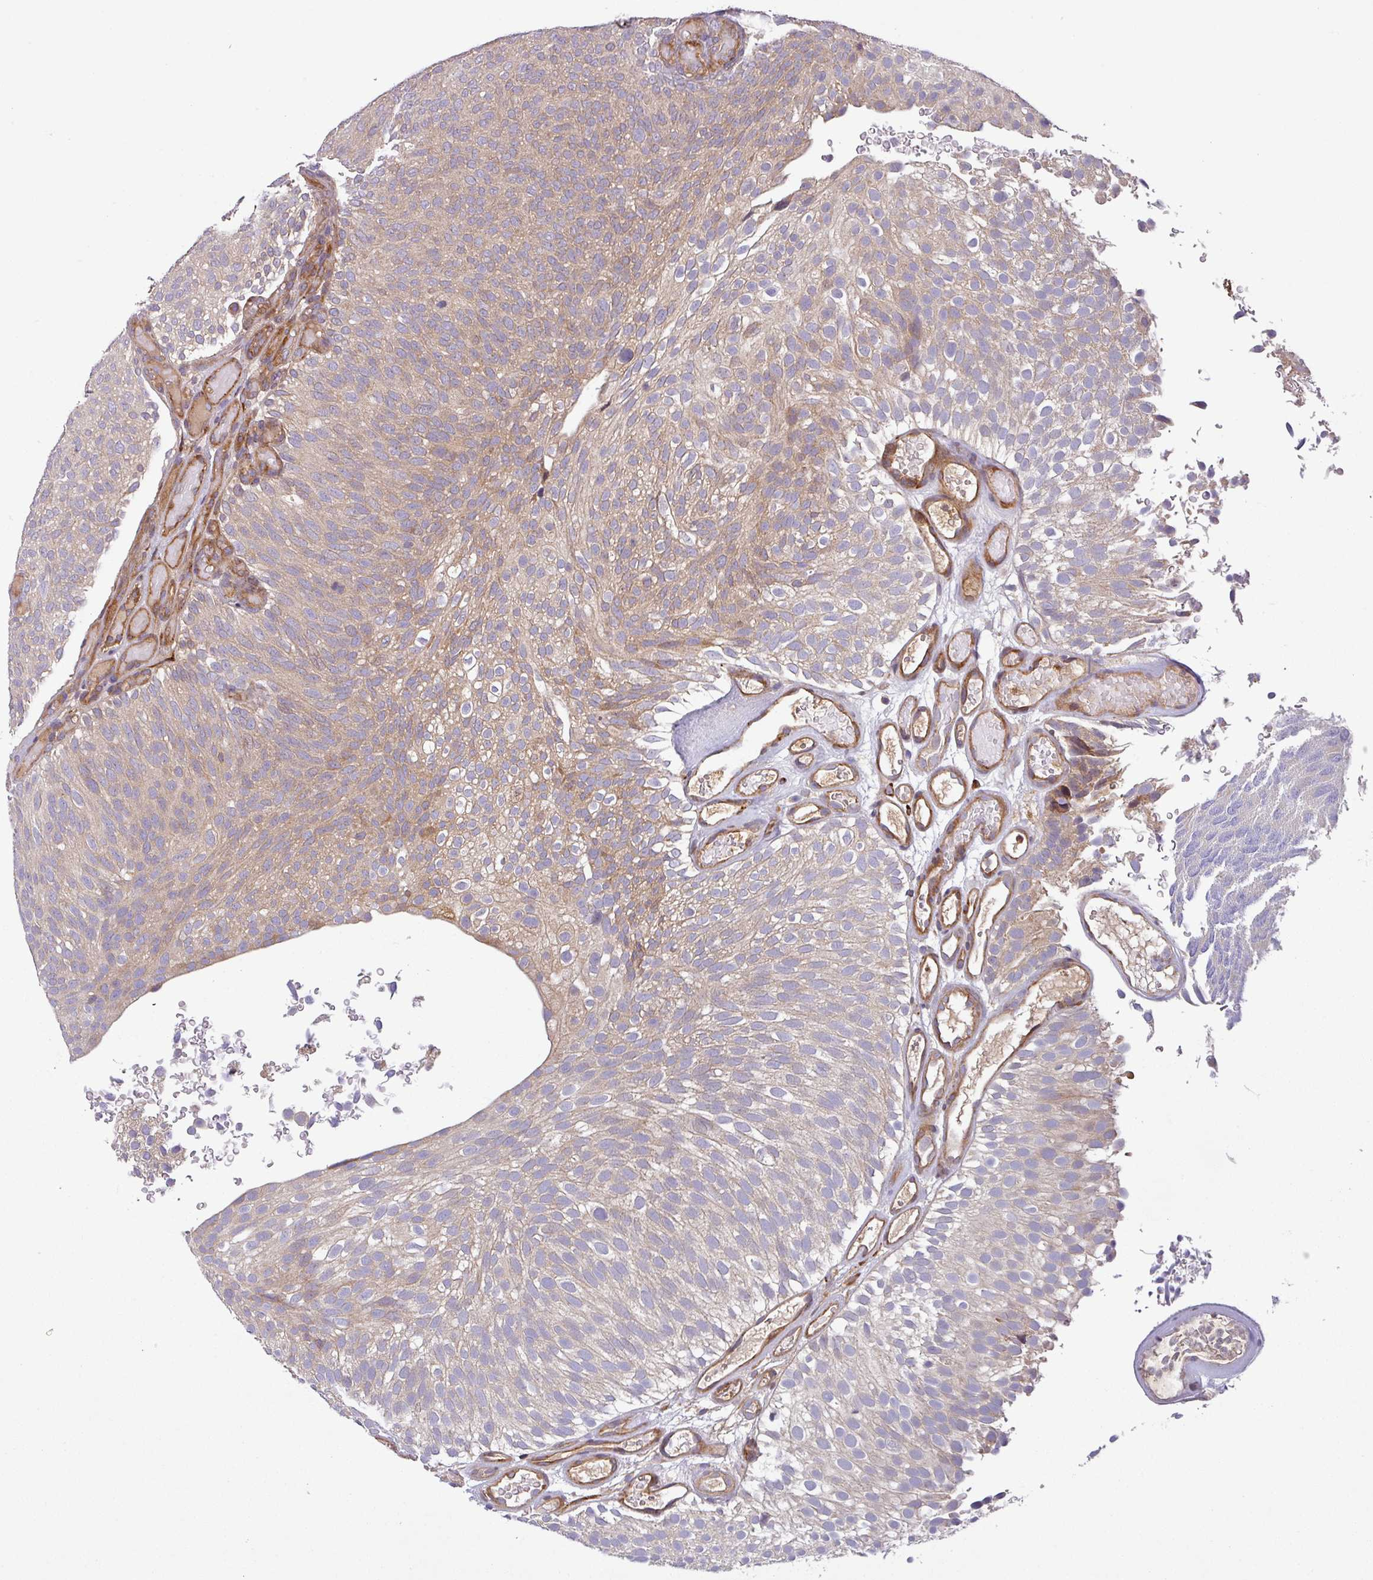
{"staining": {"intensity": "moderate", "quantity": "25%-75%", "location": "cytoplasmic/membranous"}, "tissue": "urothelial cancer", "cell_type": "Tumor cells", "image_type": "cancer", "snomed": [{"axis": "morphology", "description": "Urothelial carcinoma, Low grade"}, {"axis": "topography", "description": "Urinary bladder"}], "caption": "This histopathology image exhibits immunohistochemistry staining of urothelial cancer, with medium moderate cytoplasmic/membranous positivity in about 25%-75% of tumor cells.", "gene": "ART1", "patient": {"sex": "male", "age": 78}}